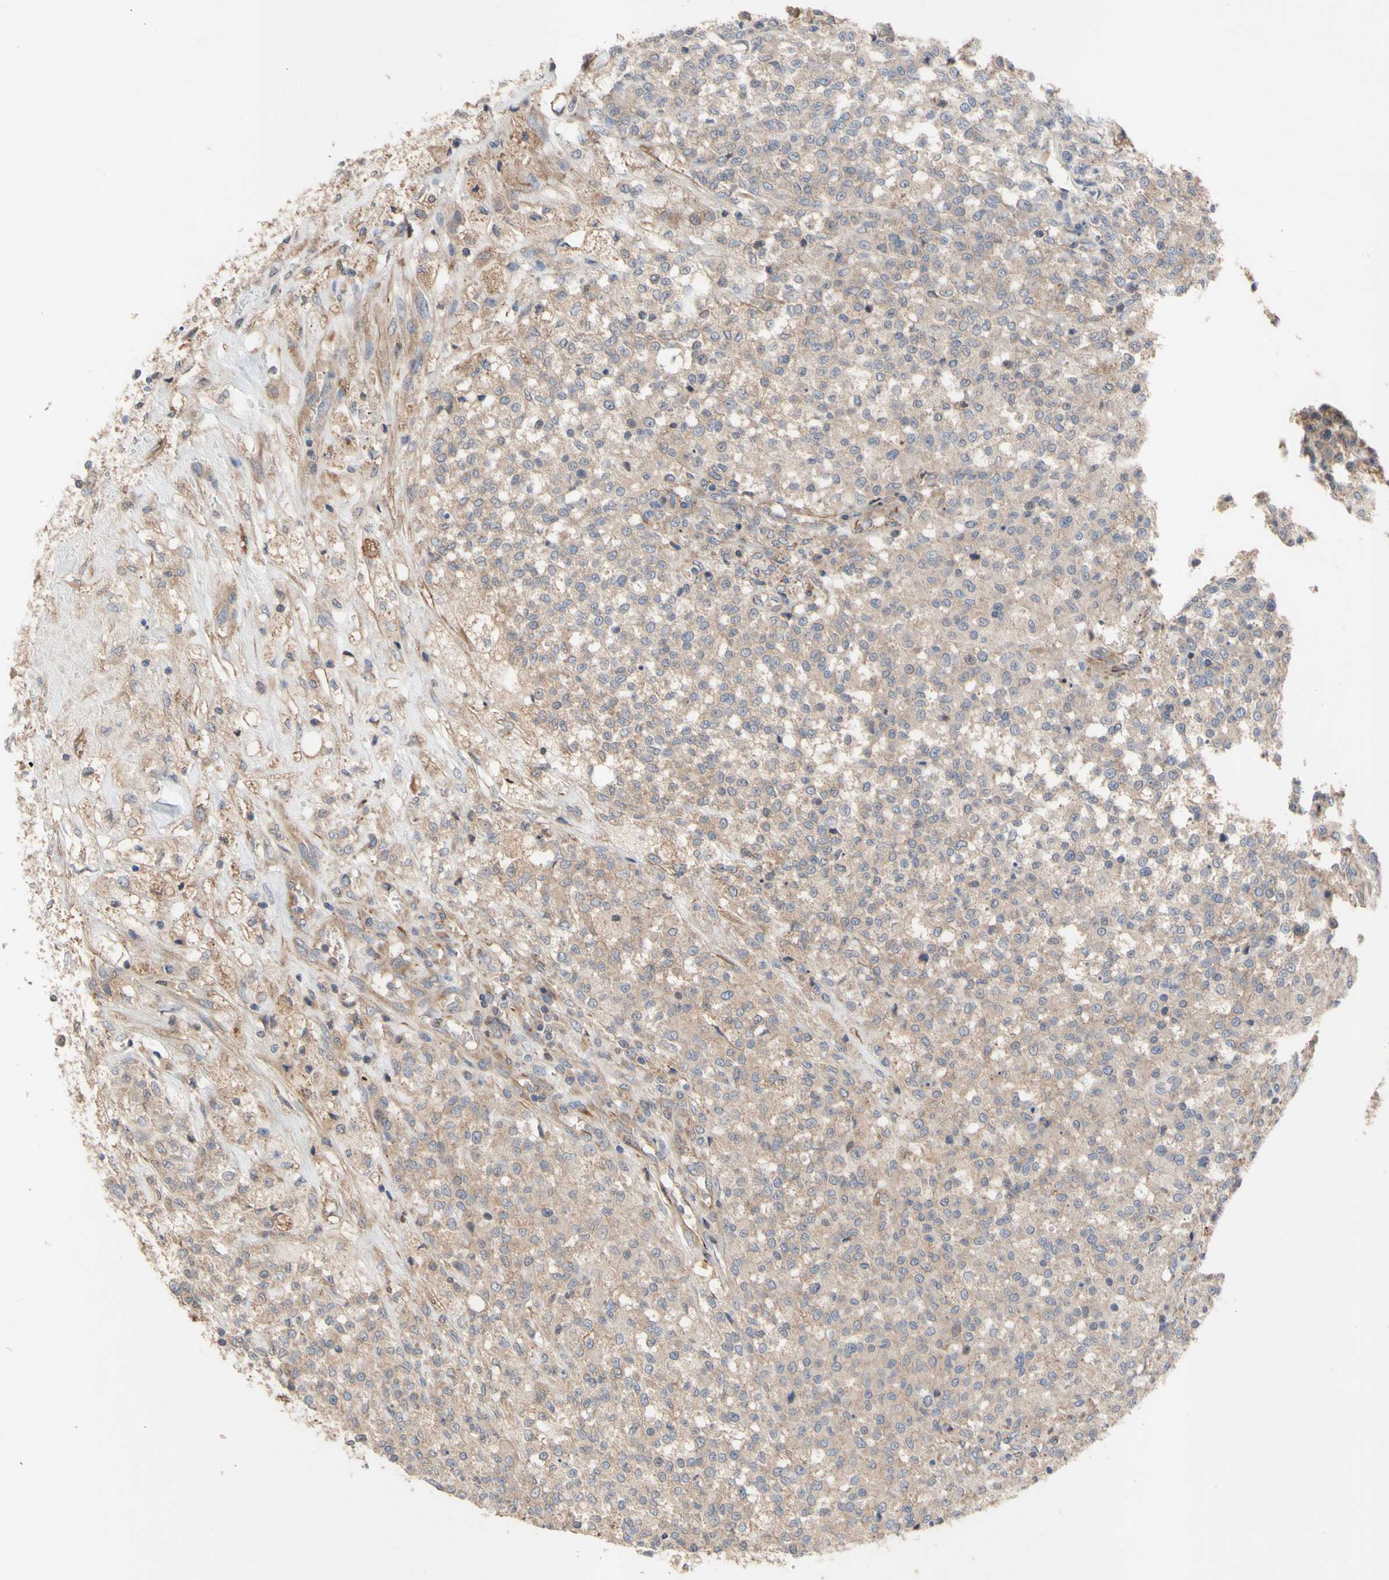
{"staining": {"intensity": "weak", "quantity": ">75%", "location": "cytoplasmic/membranous"}, "tissue": "testis cancer", "cell_type": "Tumor cells", "image_type": "cancer", "snomed": [{"axis": "morphology", "description": "Seminoma, NOS"}, {"axis": "topography", "description": "Testis"}], "caption": "Testis cancer tissue displays weak cytoplasmic/membranous staining in about >75% of tumor cells", "gene": "EIF2S3", "patient": {"sex": "male", "age": 59}}